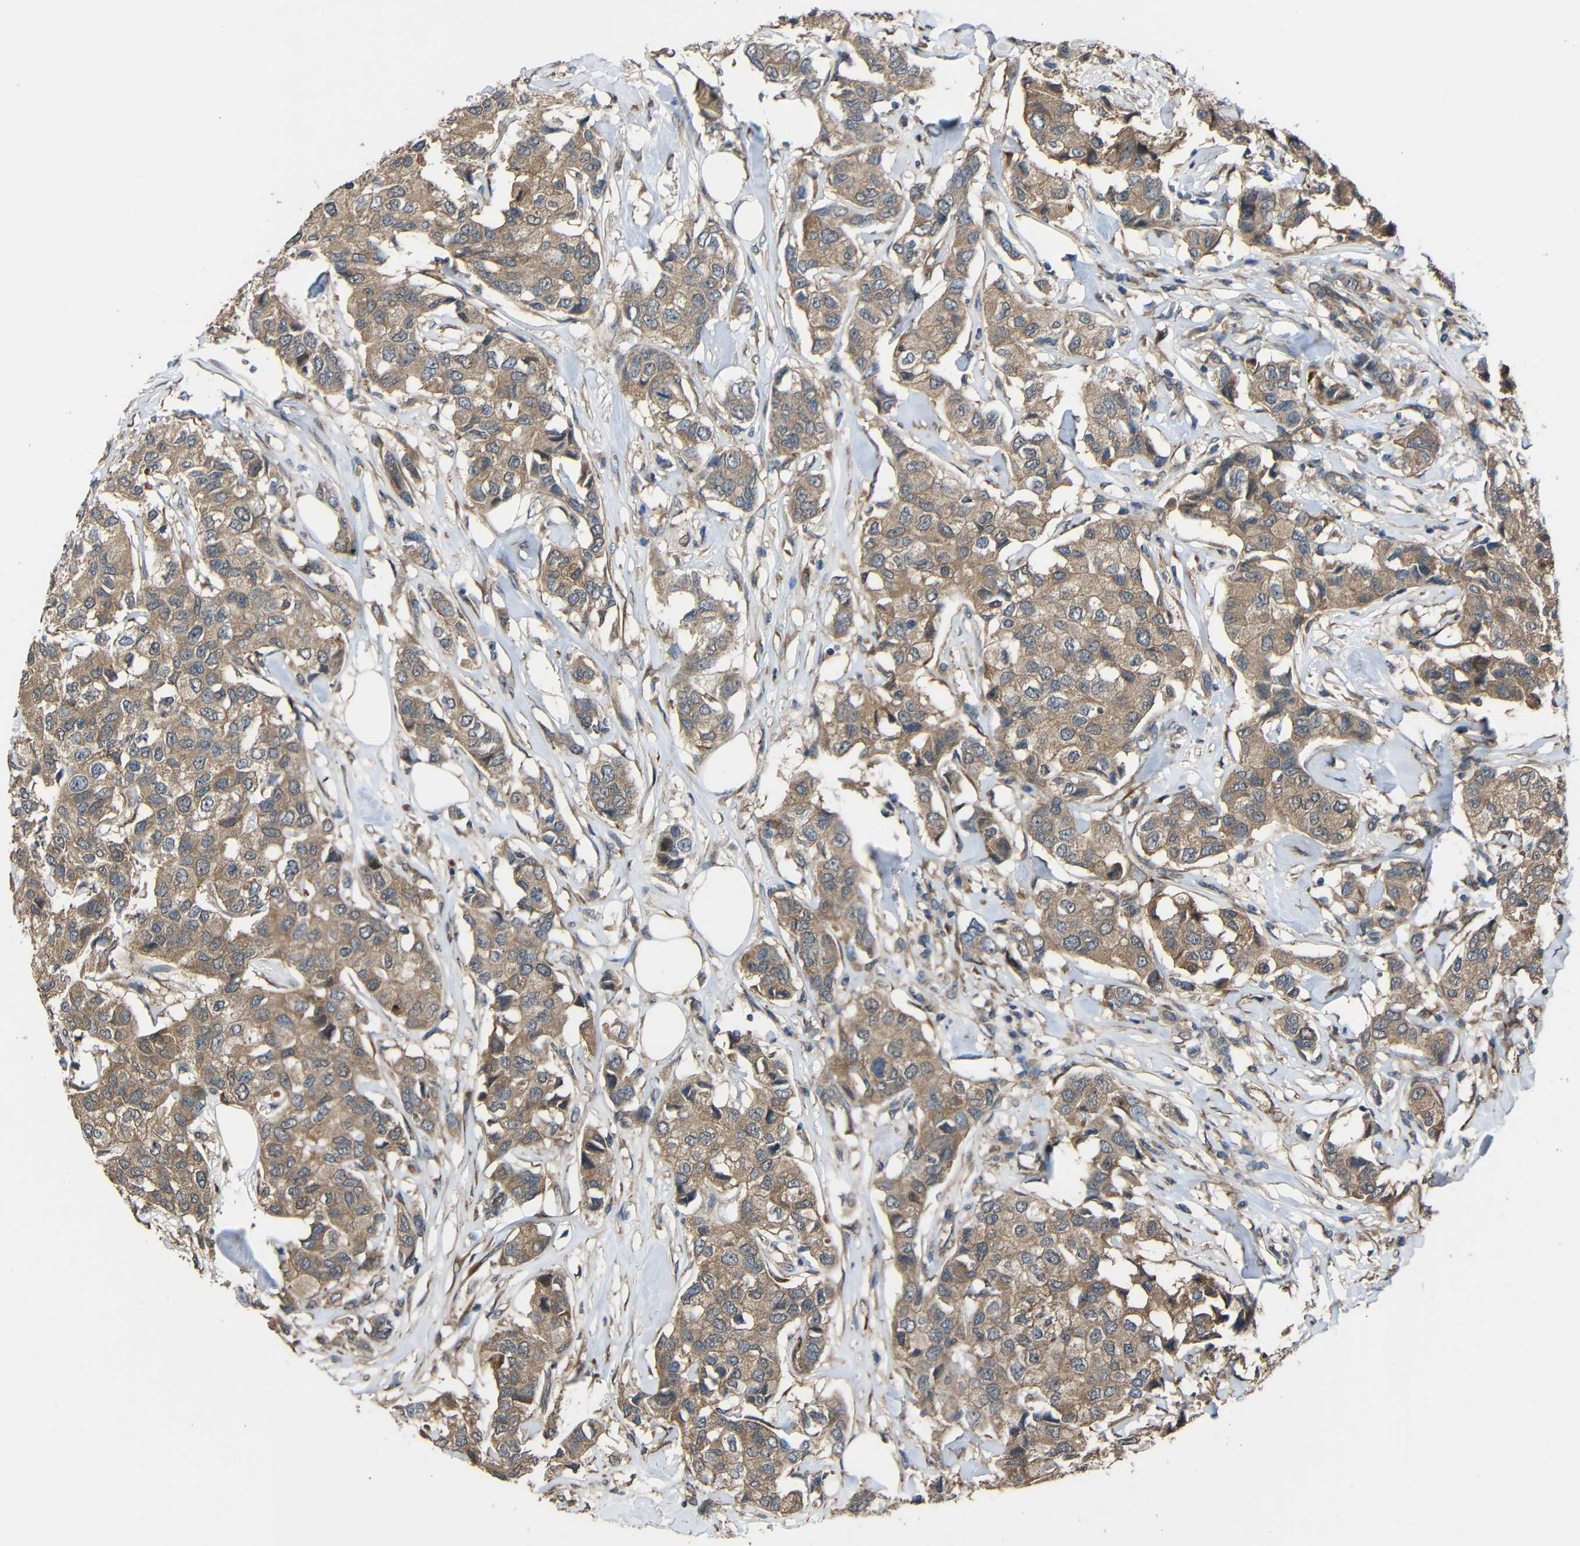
{"staining": {"intensity": "moderate", "quantity": ">75%", "location": "cytoplasmic/membranous"}, "tissue": "breast cancer", "cell_type": "Tumor cells", "image_type": "cancer", "snomed": [{"axis": "morphology", "description": "Duct carcinoma"}, {"axis": "topography", "description": "Breast"}], "caption": "IHC staining of breast infiltrating ductal carcinoma, which displays medium levels of moderate cytoplasmic/membranous positivity in about >75% of tumor cells indicating moderate cytoplasmic/membranous protein staining. The staining was performed using DAB (brown) for protein detection and nuclei were counterstained in hematoxylin (blue).", "gene": "CHST9", "patient": {"sex": "female", "age": 80}}